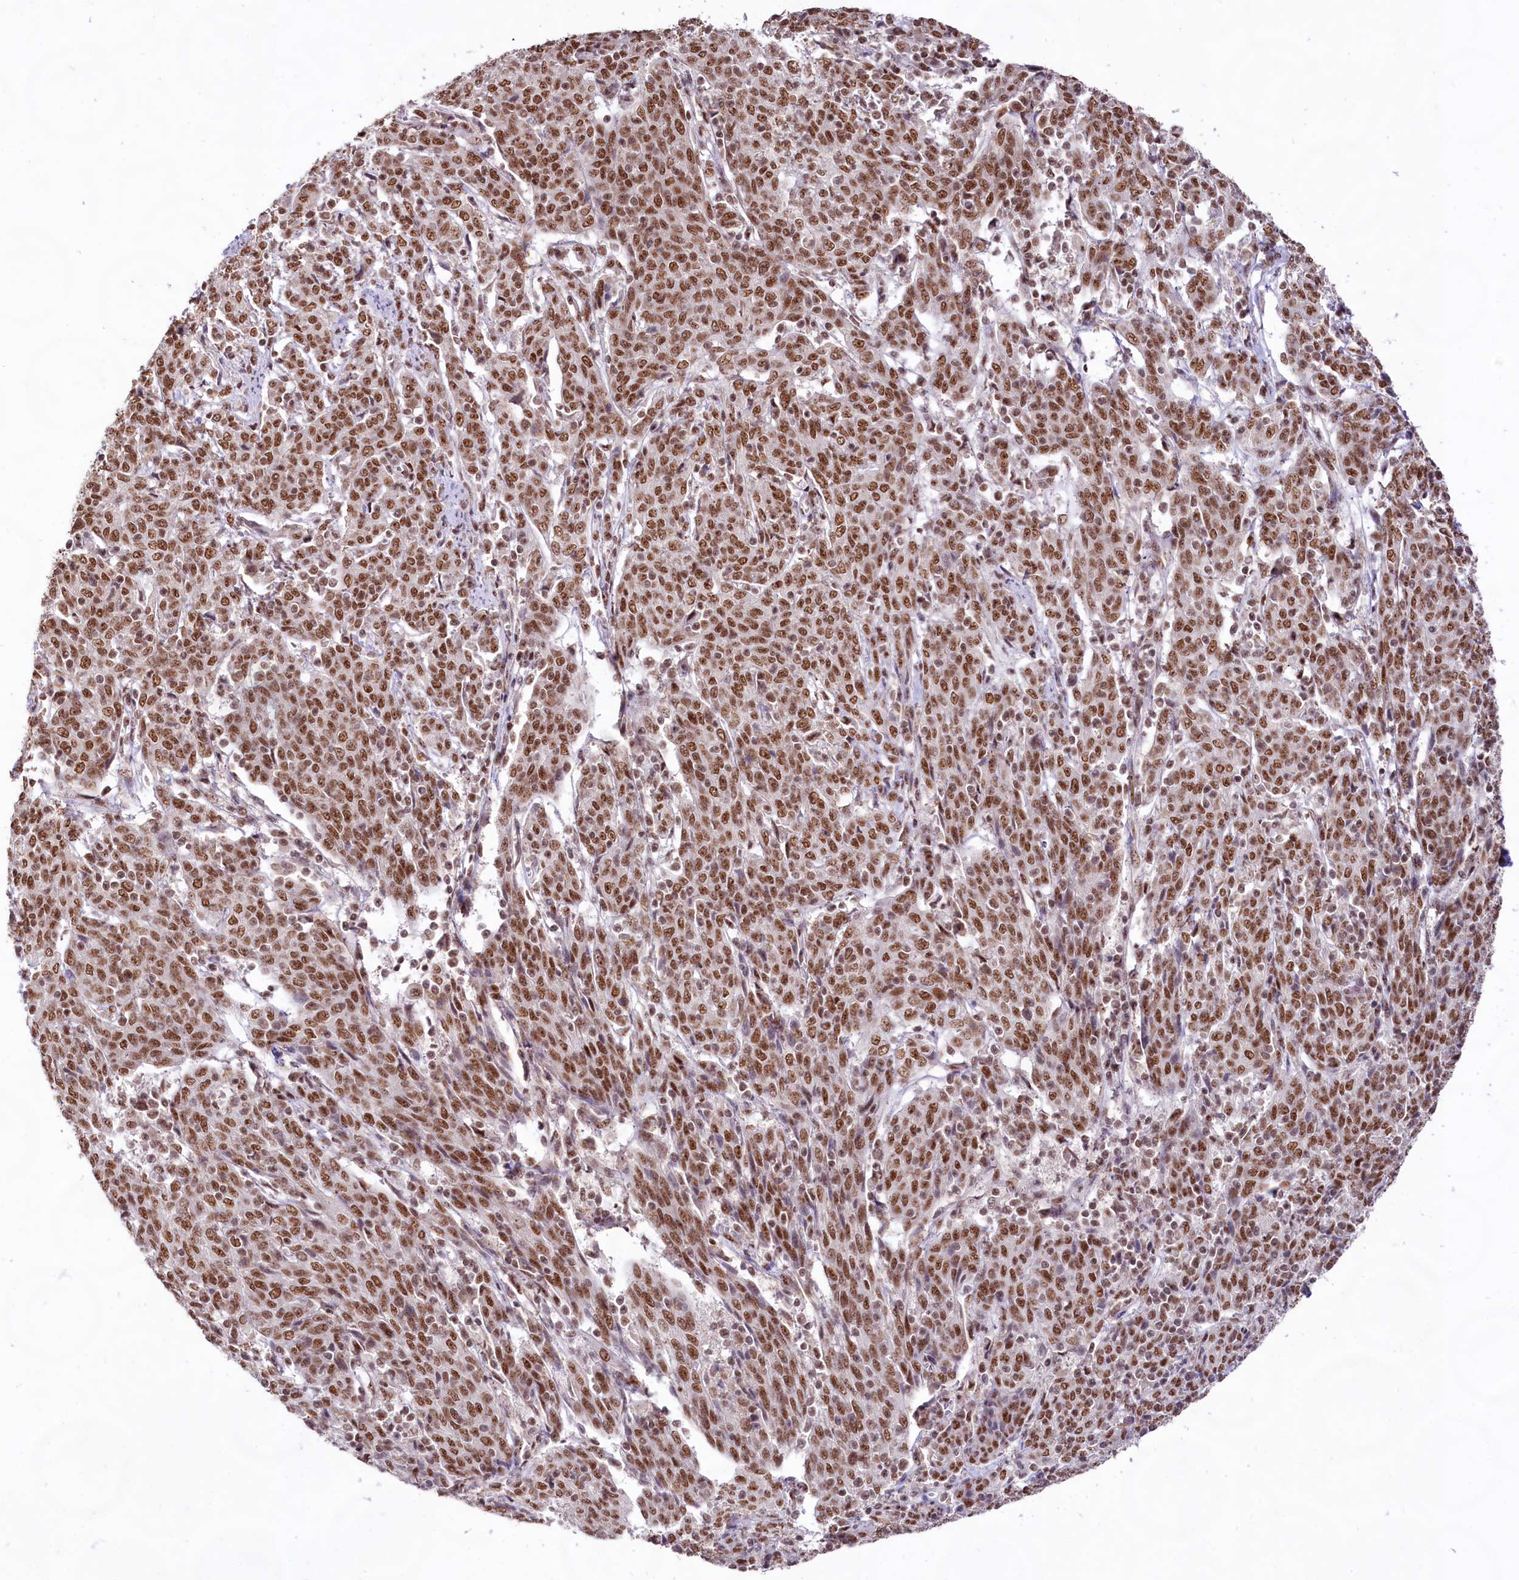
{"staining": {"intensity": "strong", "quantity": ">75%", "location": "nuclear"}, "tissue": "cervical cancer", "cell_type": "Tumor cells", "image_type": "cancer", "snomed": [{"axis": "morphology", "description": "Squamous cell carcinoma, NOS"}, {"axis": "topography", "description": "Cervix"}], "caption": "A brown stain labels strong nuclear positivity of a protein in cervical cancer (squamous cell carcinoma) tumor cells.", "gene": "HIRA", "patient": {"sex": "female", "age": 67}}